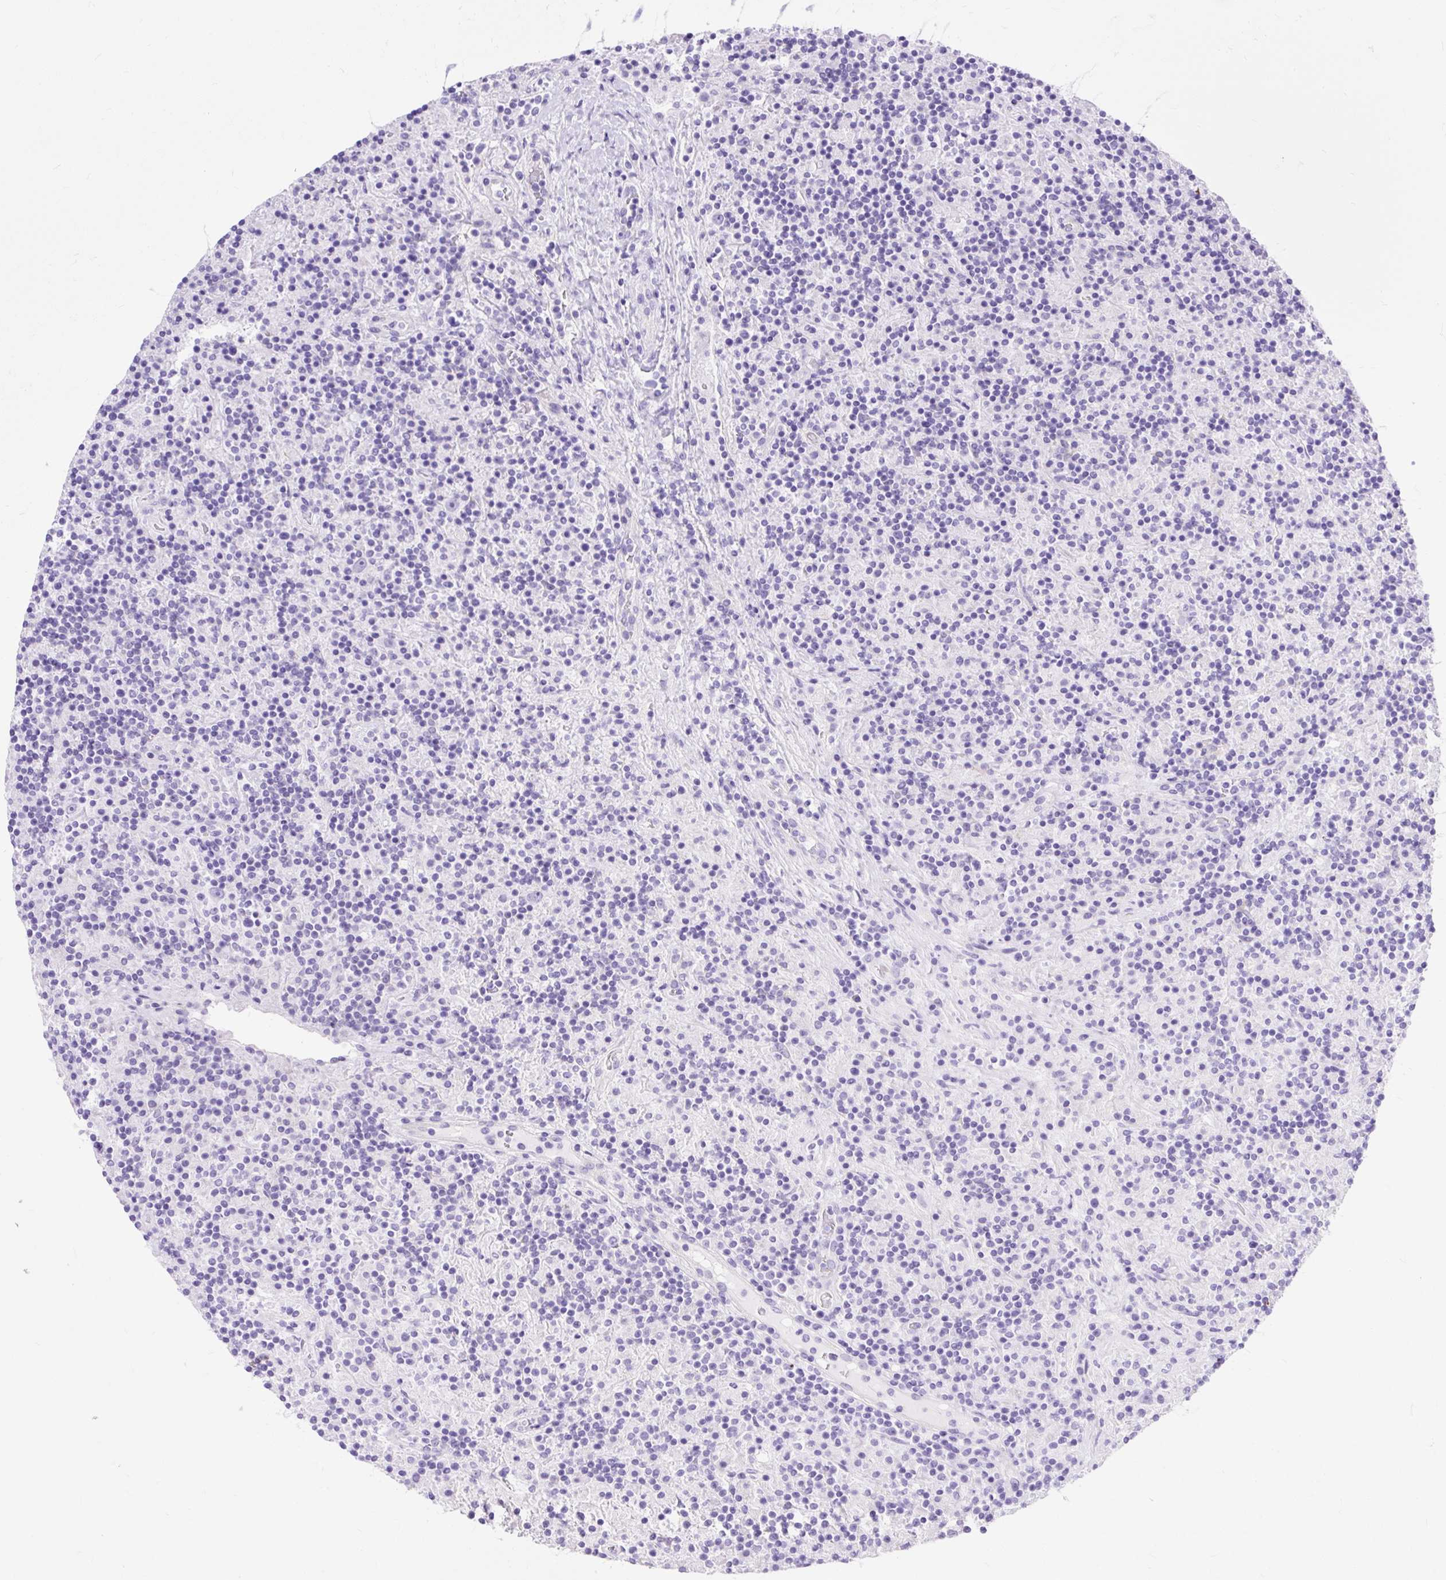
{"staining": {"intensity": "negative", "quantity": "none", "location": "none"}, "tissue": "lymphoma", "cell_type": "Tumor cells", "image_type": "cancer", "snomed": [{"axis": "morphology", "description": "Hodgkin's disease, NOS"}, {"axis": "topography", "description": "Lymph node"}], "caption": "IHC image of Hodgkin's disease stained for a protein (brown), which displays no expression in tumor cells. The staining is performed using DAB brown chromogen with nuclei counter-stained in using hematoxylin.", "gene": "MYO6", "patient": {"sex": "male", "age": 70}}